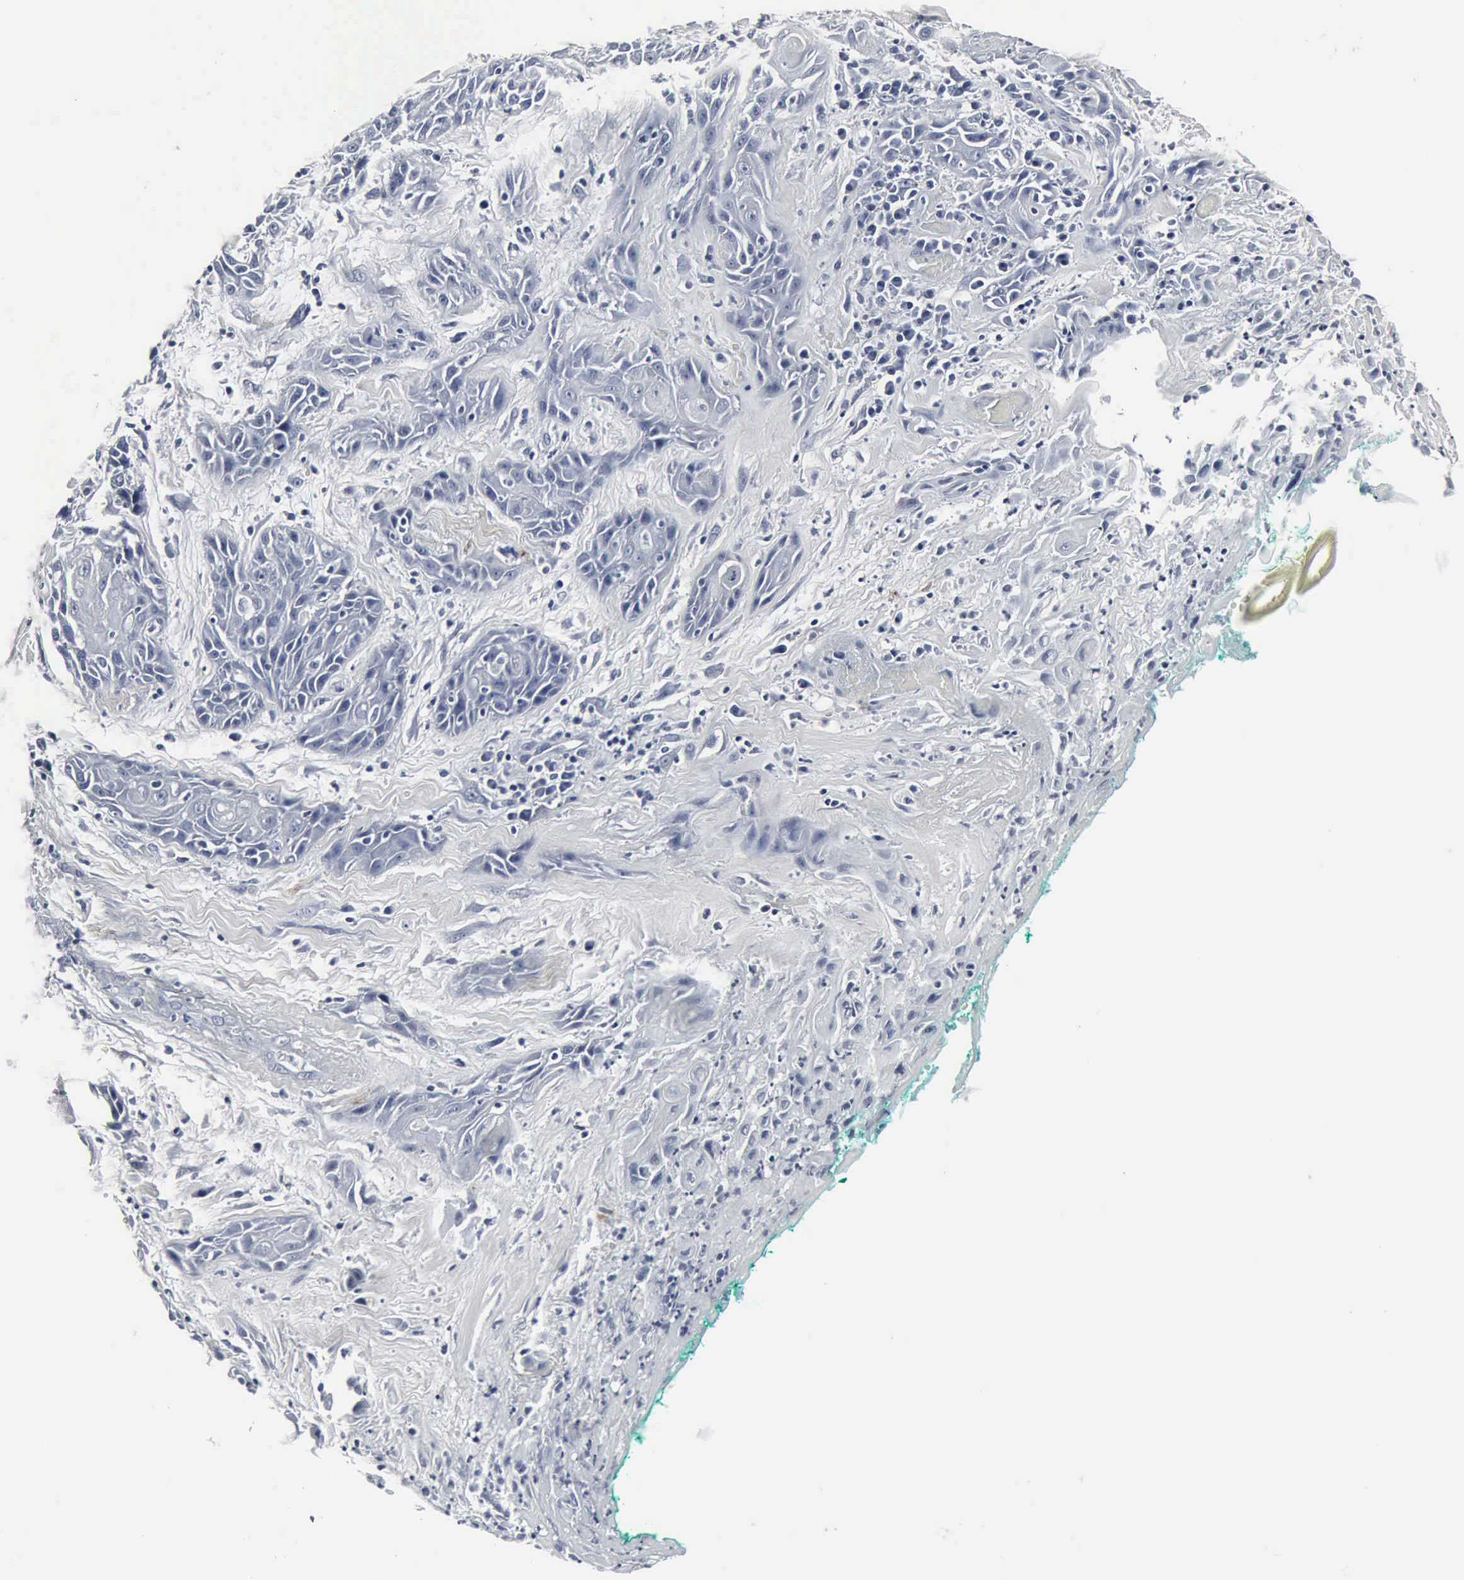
{"staining": {"intensity": "negative", "quantity": "none", "location": "none"}, "tissue": "skin cancer", "cell_type": "Tumor cells", "image_type": "cancer", "snomed": [{"axis": "morphology", "description": "Squamous cell carcinoma, NOS"}, {"axis": "topography", "description": "Skin"}, {"axis": "topography", "description": "Anal"}], "caption": "Skin squamous cell carcinoma stained for a protein using immunohistochemistry exhibits no positivity tumor cells.", "gene": "SNAP25", "patient": {"sex": "male", "age": 64}}